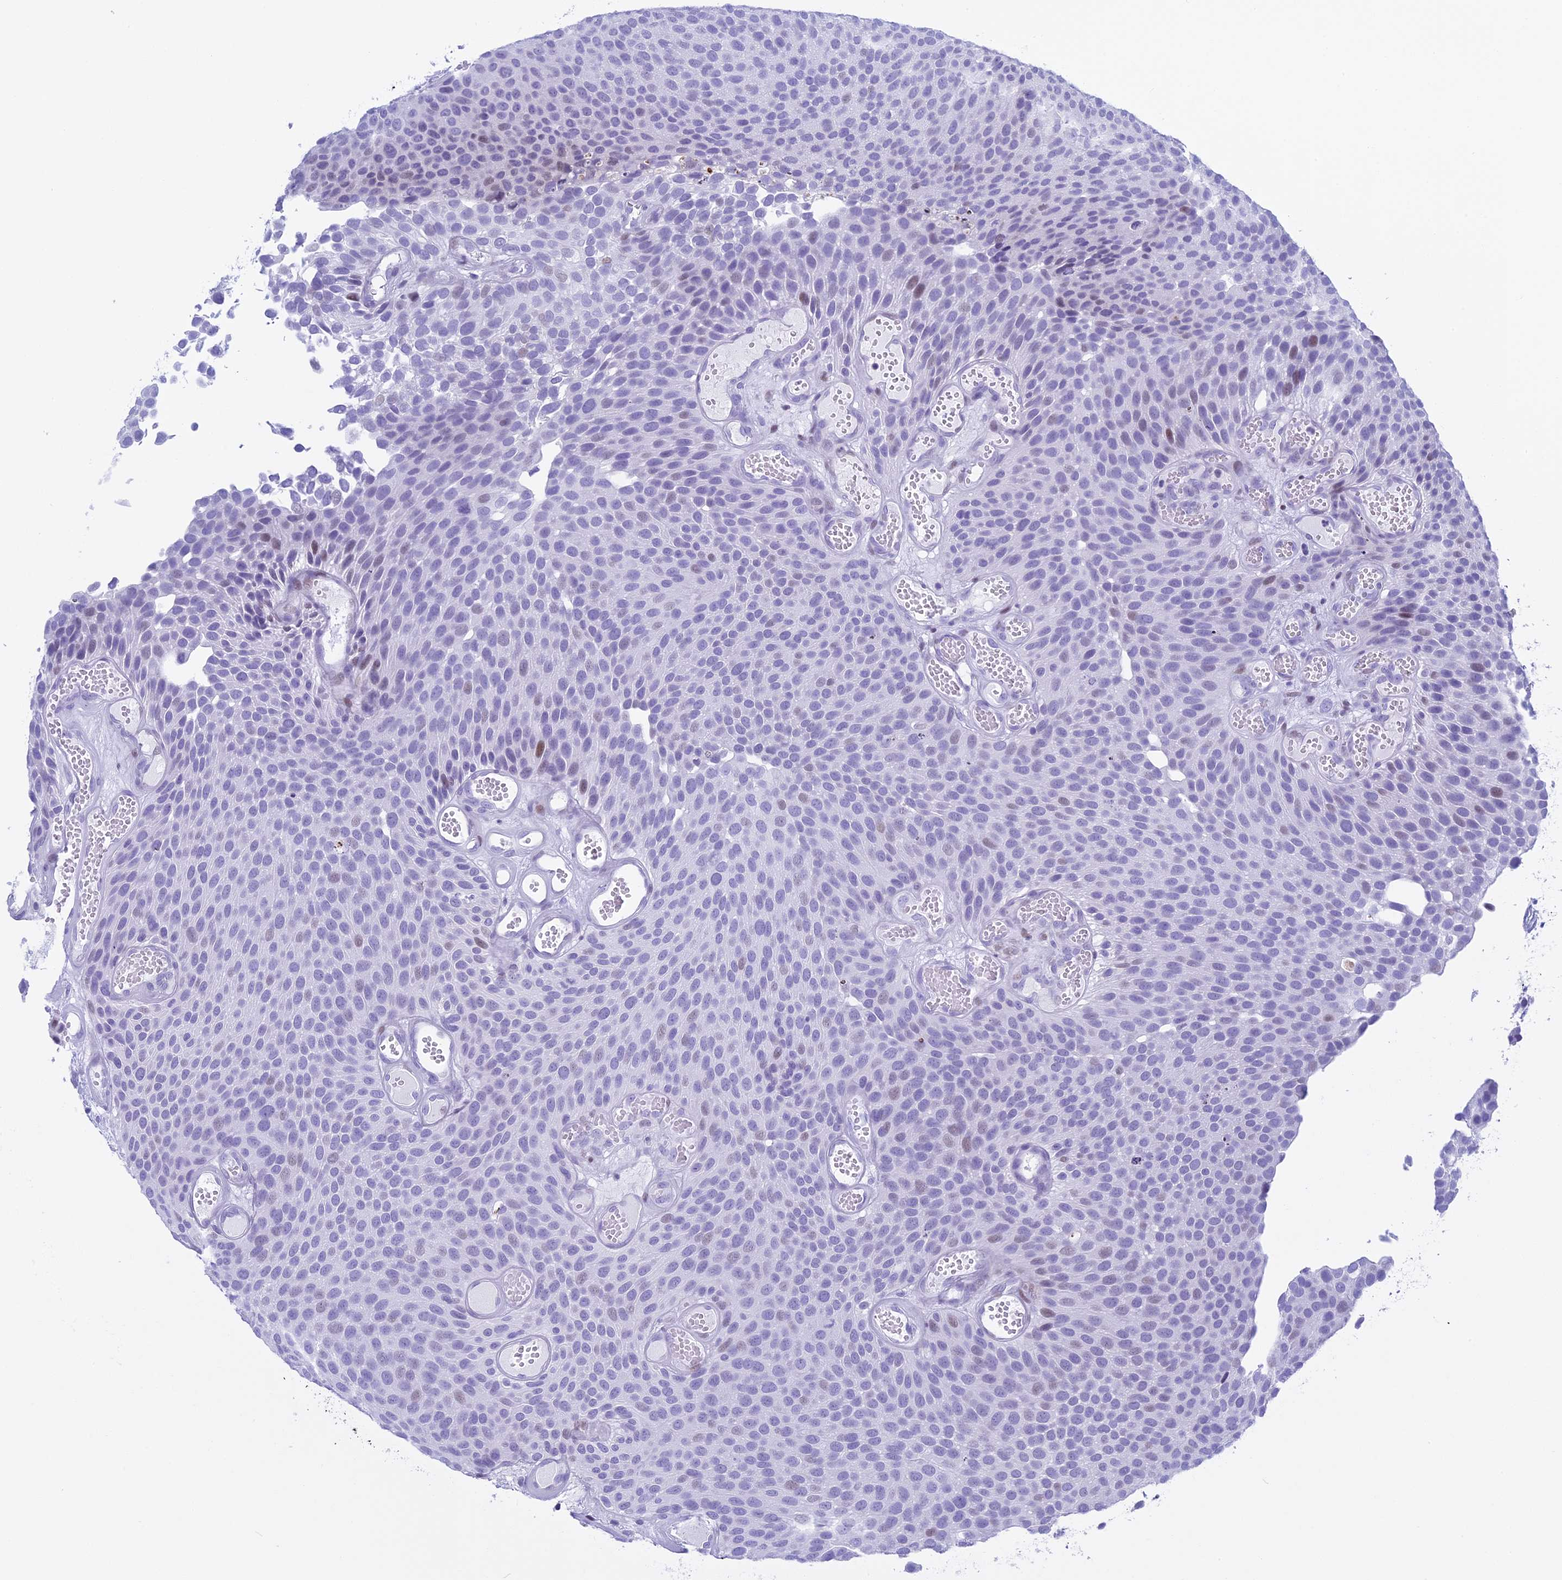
{"staining": {"intensity": "moderate", "quantity": "<25%", "location": "nuclear"}, "tissue": "urothelial cancer", "cell_type": "Tumor cells", "image_type": "cancer", "snomed": [{"axis": "morphology", "description": "Urothelial carcinoma, Low grade"}, {"axis": "topography", "description": "Urinary bladder"}], "caption": "The immunohistochemical stain shows moderate nuclear staining in tumor cells of urothelial cancer tissue. (DAB = brown stain, brightfield microscopy at high magnification).", "gene": "KCTD21", "patient": {"sex": "male", "age": 89}}